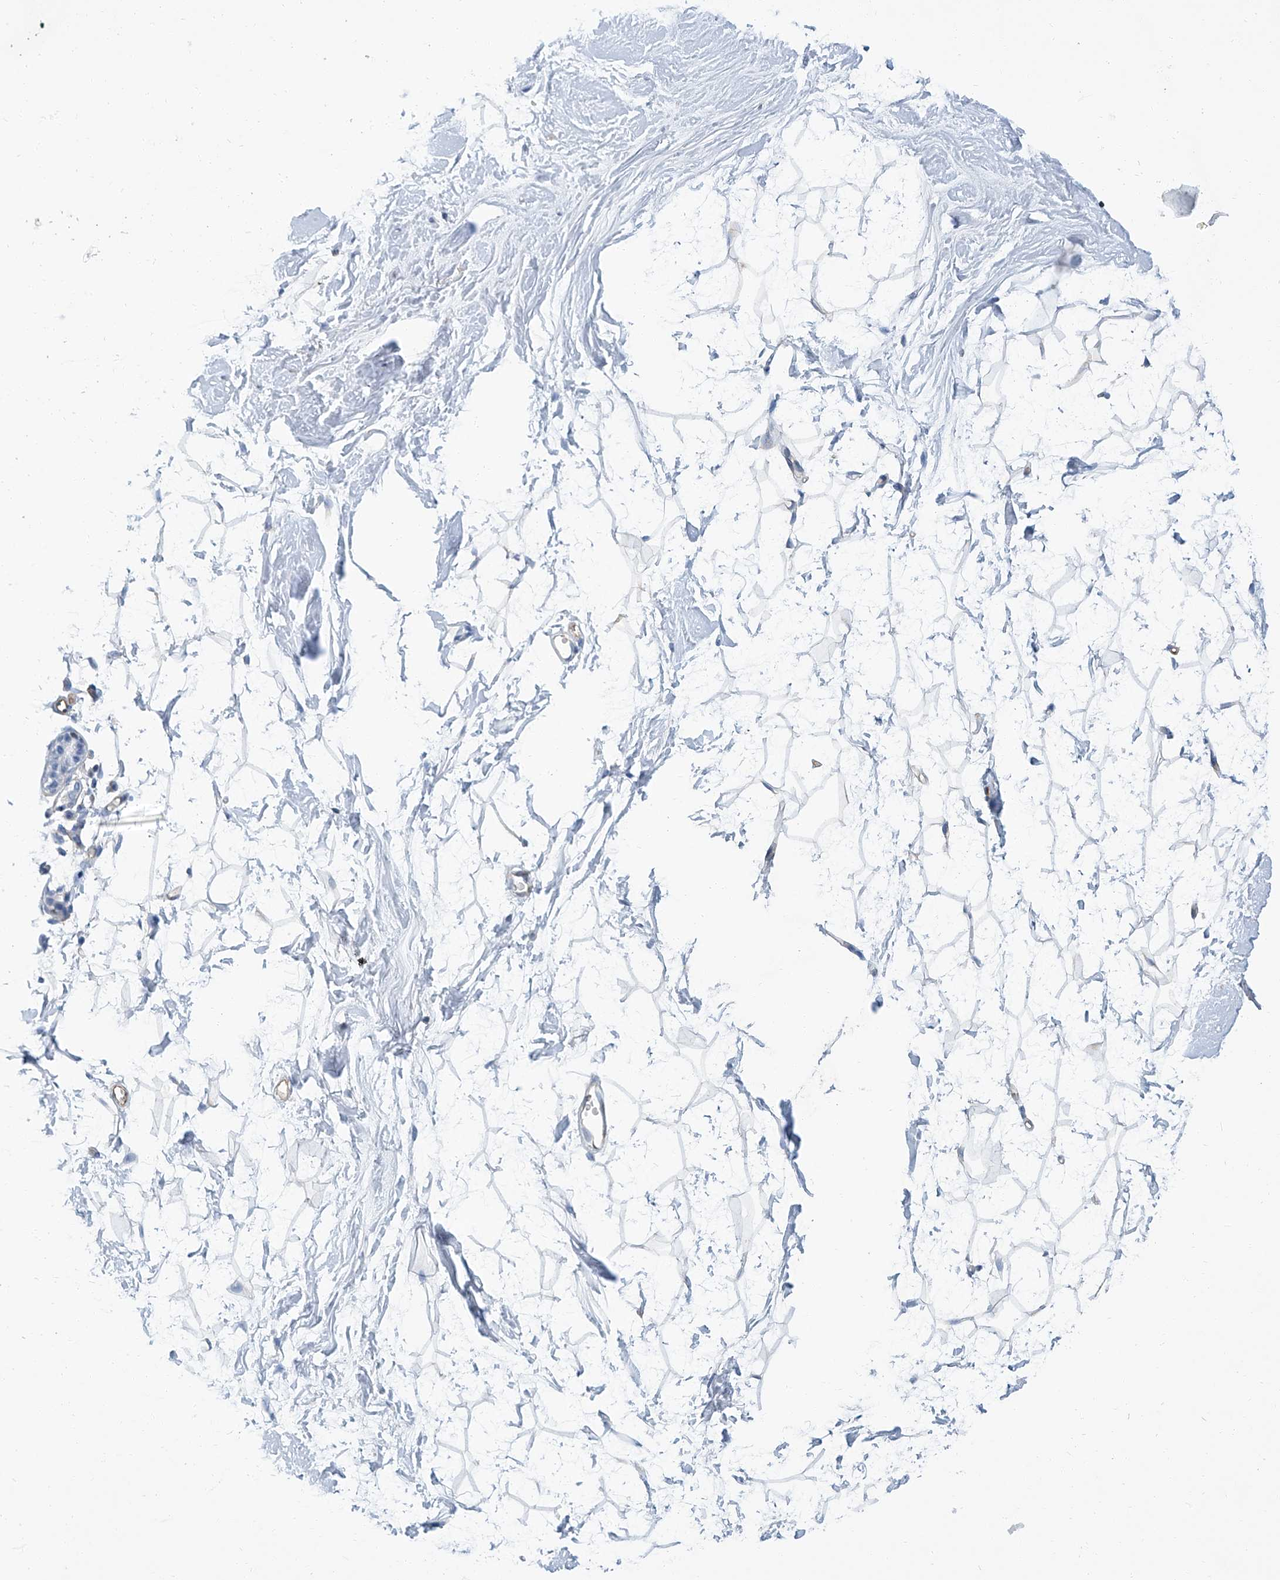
{"staining": {"intensity": "negative", "quantity": "none", "location": "none"}, "tissue": "breast", "cell_type": "Adipocytes", "image_type": "normal", "snomed": [{"axis": "morphology", "description": "Normal tissue, NOS"}, {"axis": "topography", "description": "Breast"}], "caption": "Adipocytes show no significant positivity in unremarkable breast. (IHC, brightfield microscopy, high magnification).", "gene": "PSMB10", "patient": {"sex": "female", "age": 26}}